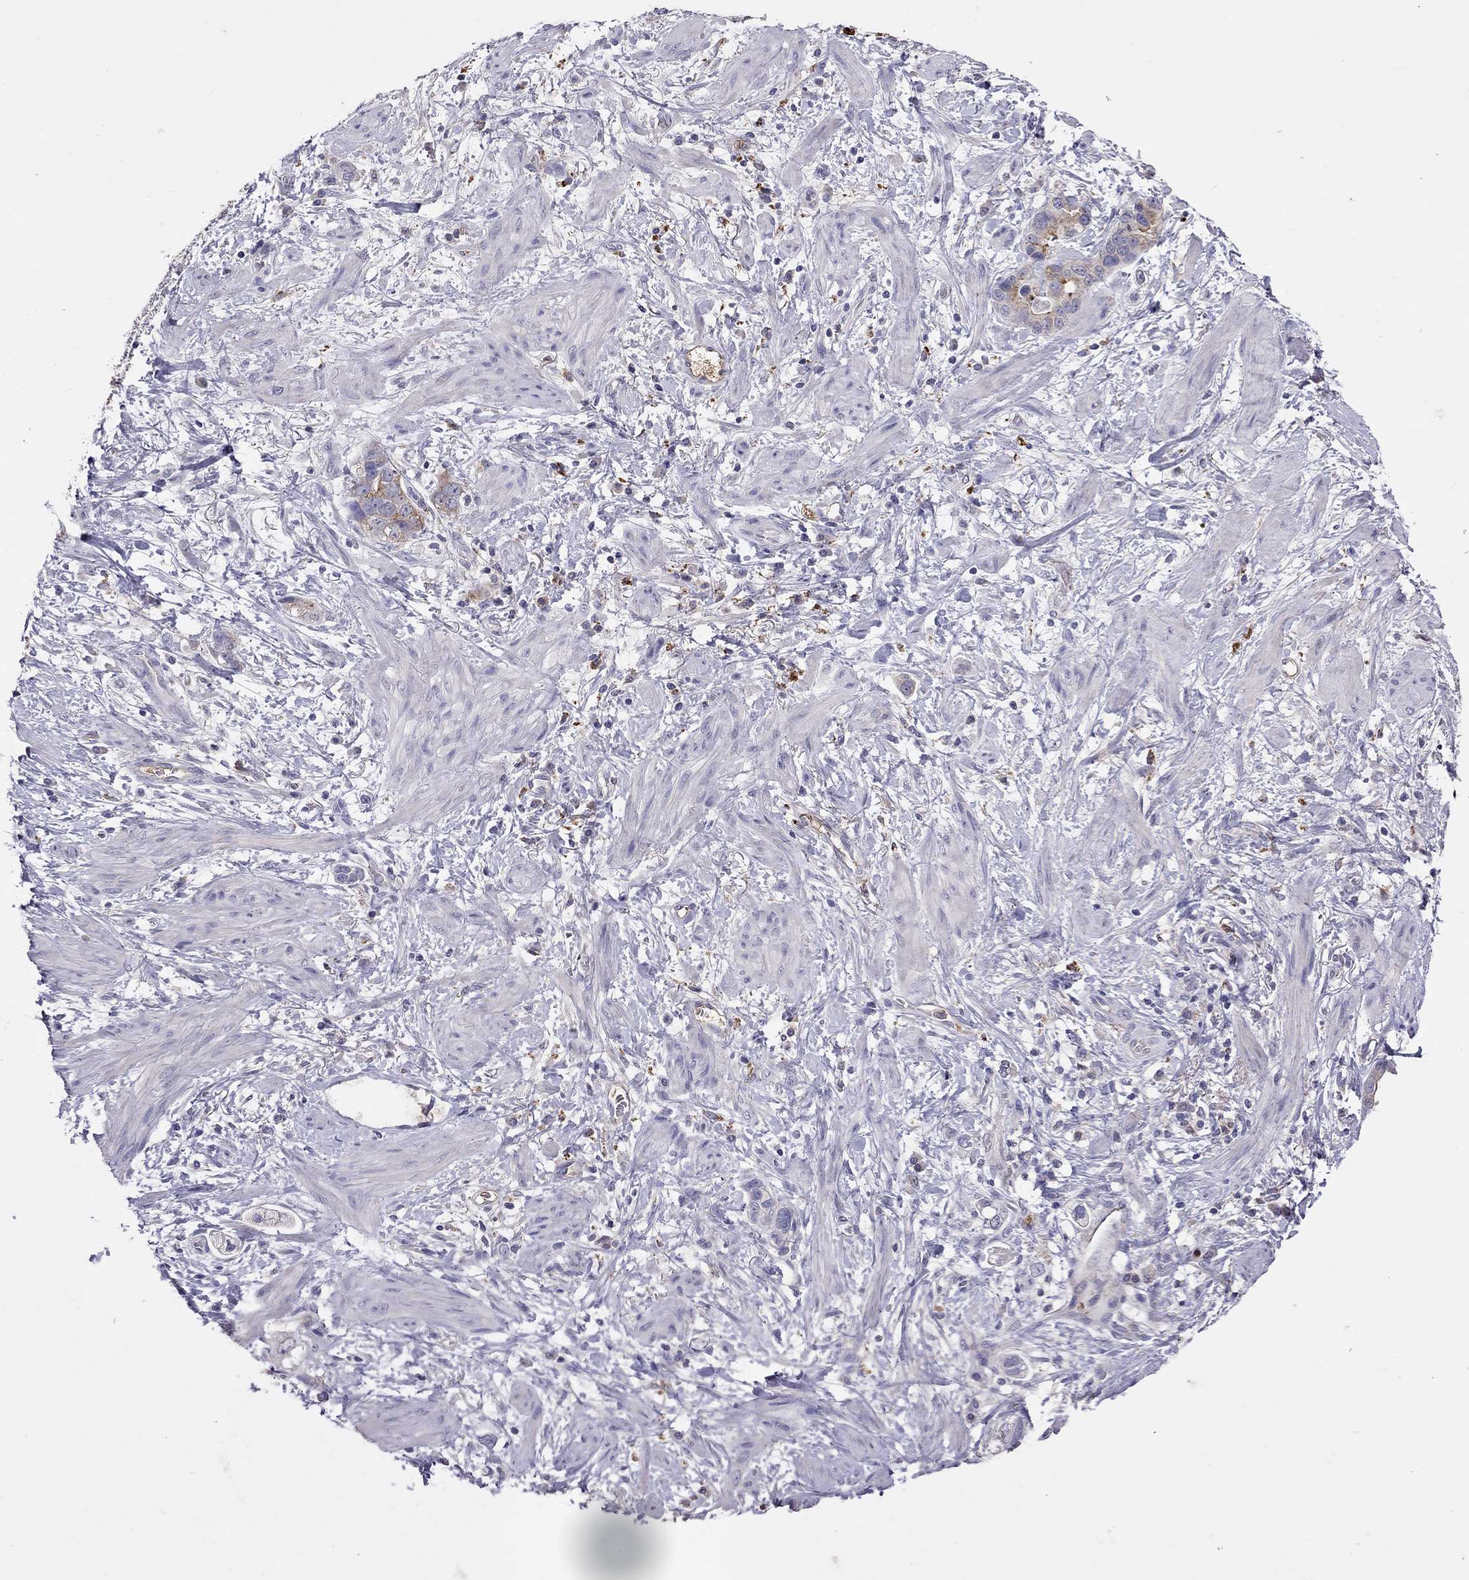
{"staining": {"intensity": "weak", "quantity": "25%-75%", "location": "cytoplasmic/membranous"}, "tissue": "stomach cancer", "cell_type": "Tumor cells", "image_type": "cancer", "snomed": [{"axis": "morphology", "description": "Adenocarcinoma, NOS"}, {"axis": "topography", "description": "Stomach, lower"}], "caption": "A histopathology image showing weak cytoplasmic/membranous staining in about 25%-75% of tumor cells in stomach adenocarcinoma, as visualized by brown immunohistochemical staining.", "gene": "SERPINA3", "patient": {"sex": "female", "age": 93}}